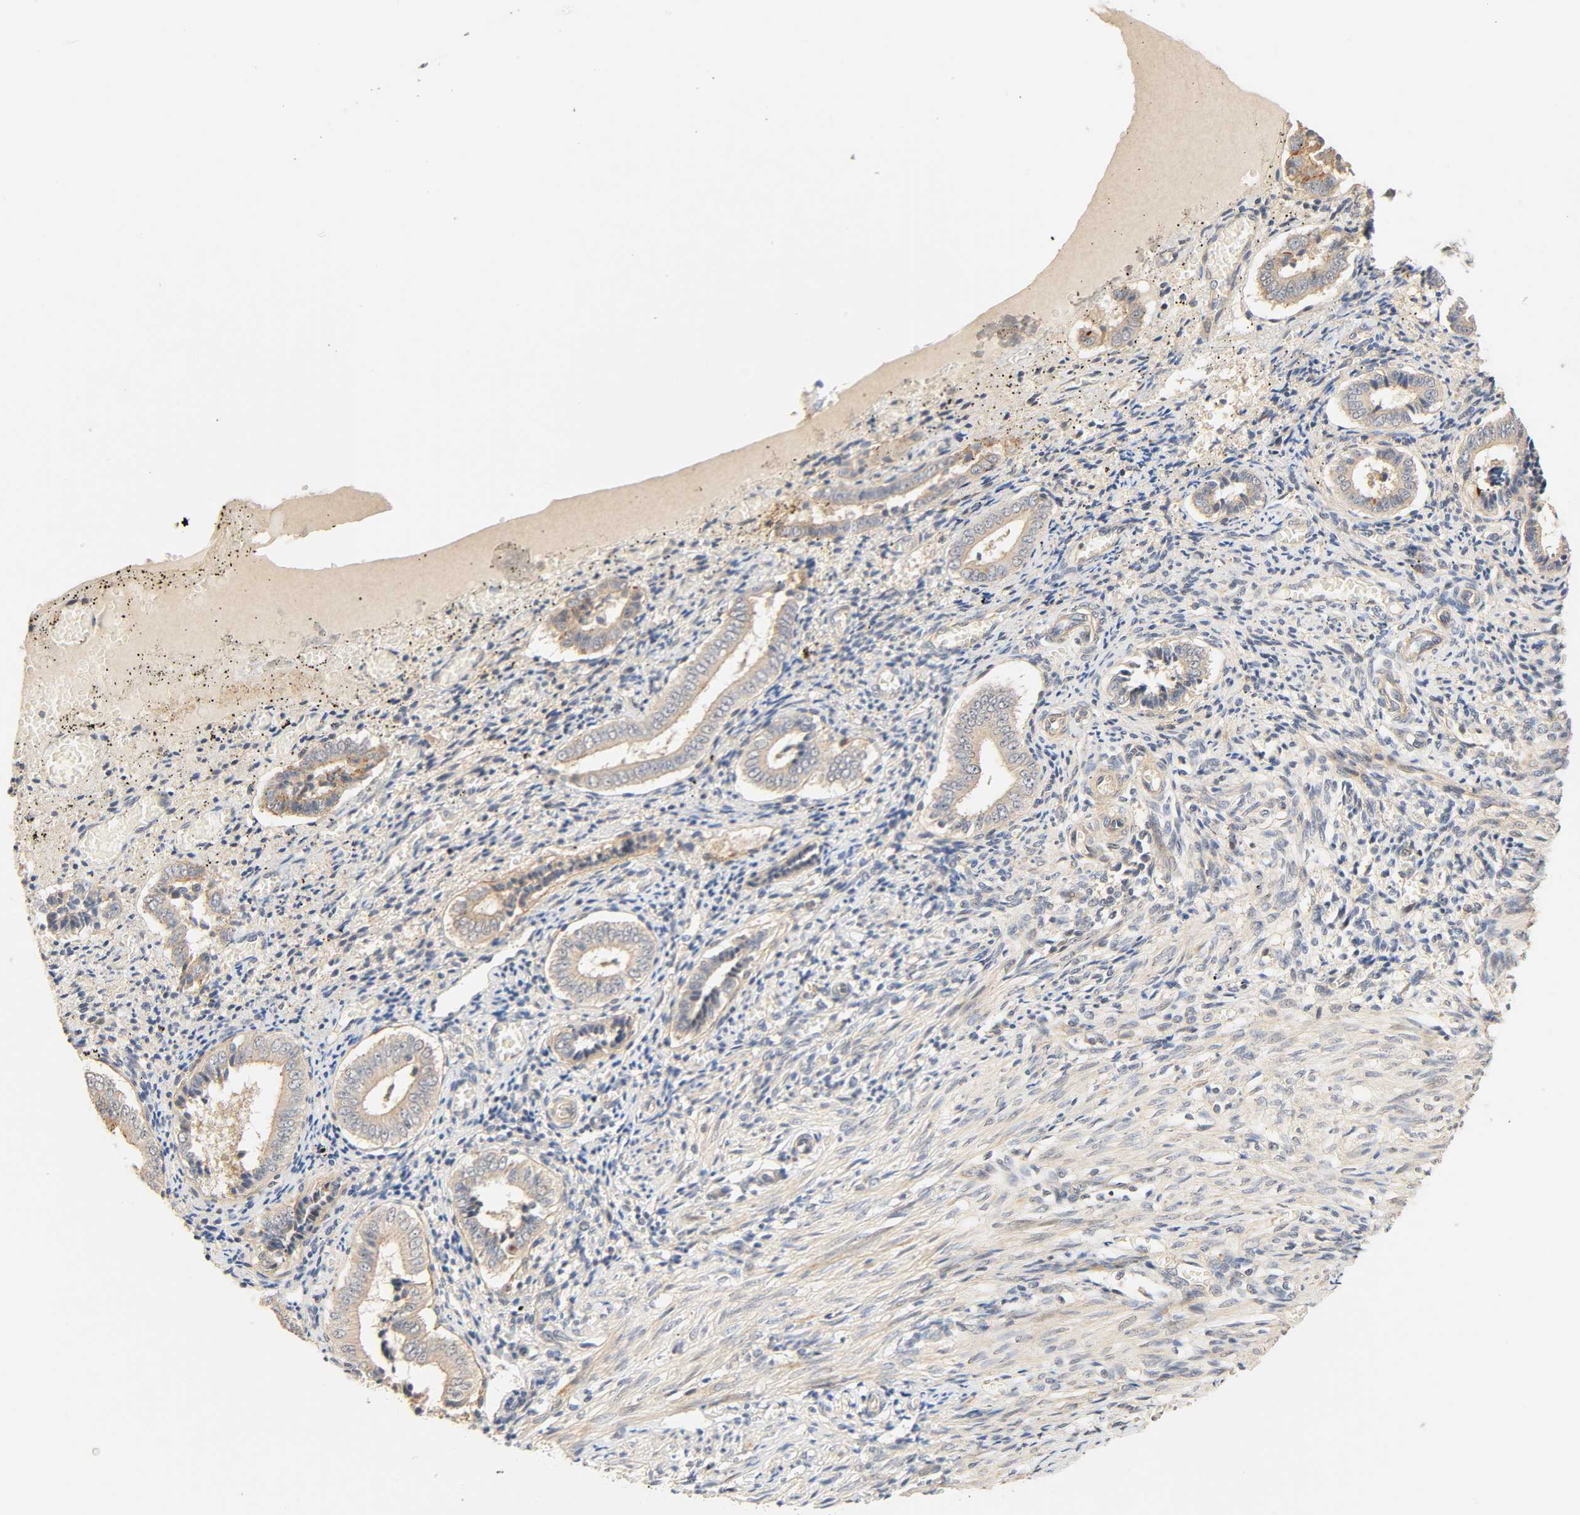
{"staining": {"intensity": "weak", "quantity": "<25%", "location": "cytoplasmic/membranous"}, "tissue": "endometrium", "cell_type": "Cells in endometrial stroma", "image_type": "normal", "snomed": [{"axis": "morphology", "description": "Normal tissue, NOS"}, {"axis": "topography", "description": "Endometrium"}], "caption": "Immunohistochemical staining of normal human endometrium shows no significant staining in cells in endometrial stroma. The staining was performed using DAB (3,3'-diaminobenzidine) to visualize the protein expression in brown, while the nuclei were stained in blue with hematoxylin (Magnification: 20x).", "gene": "CACNA1G", "patient": {"sex": "female", "age": 42}}